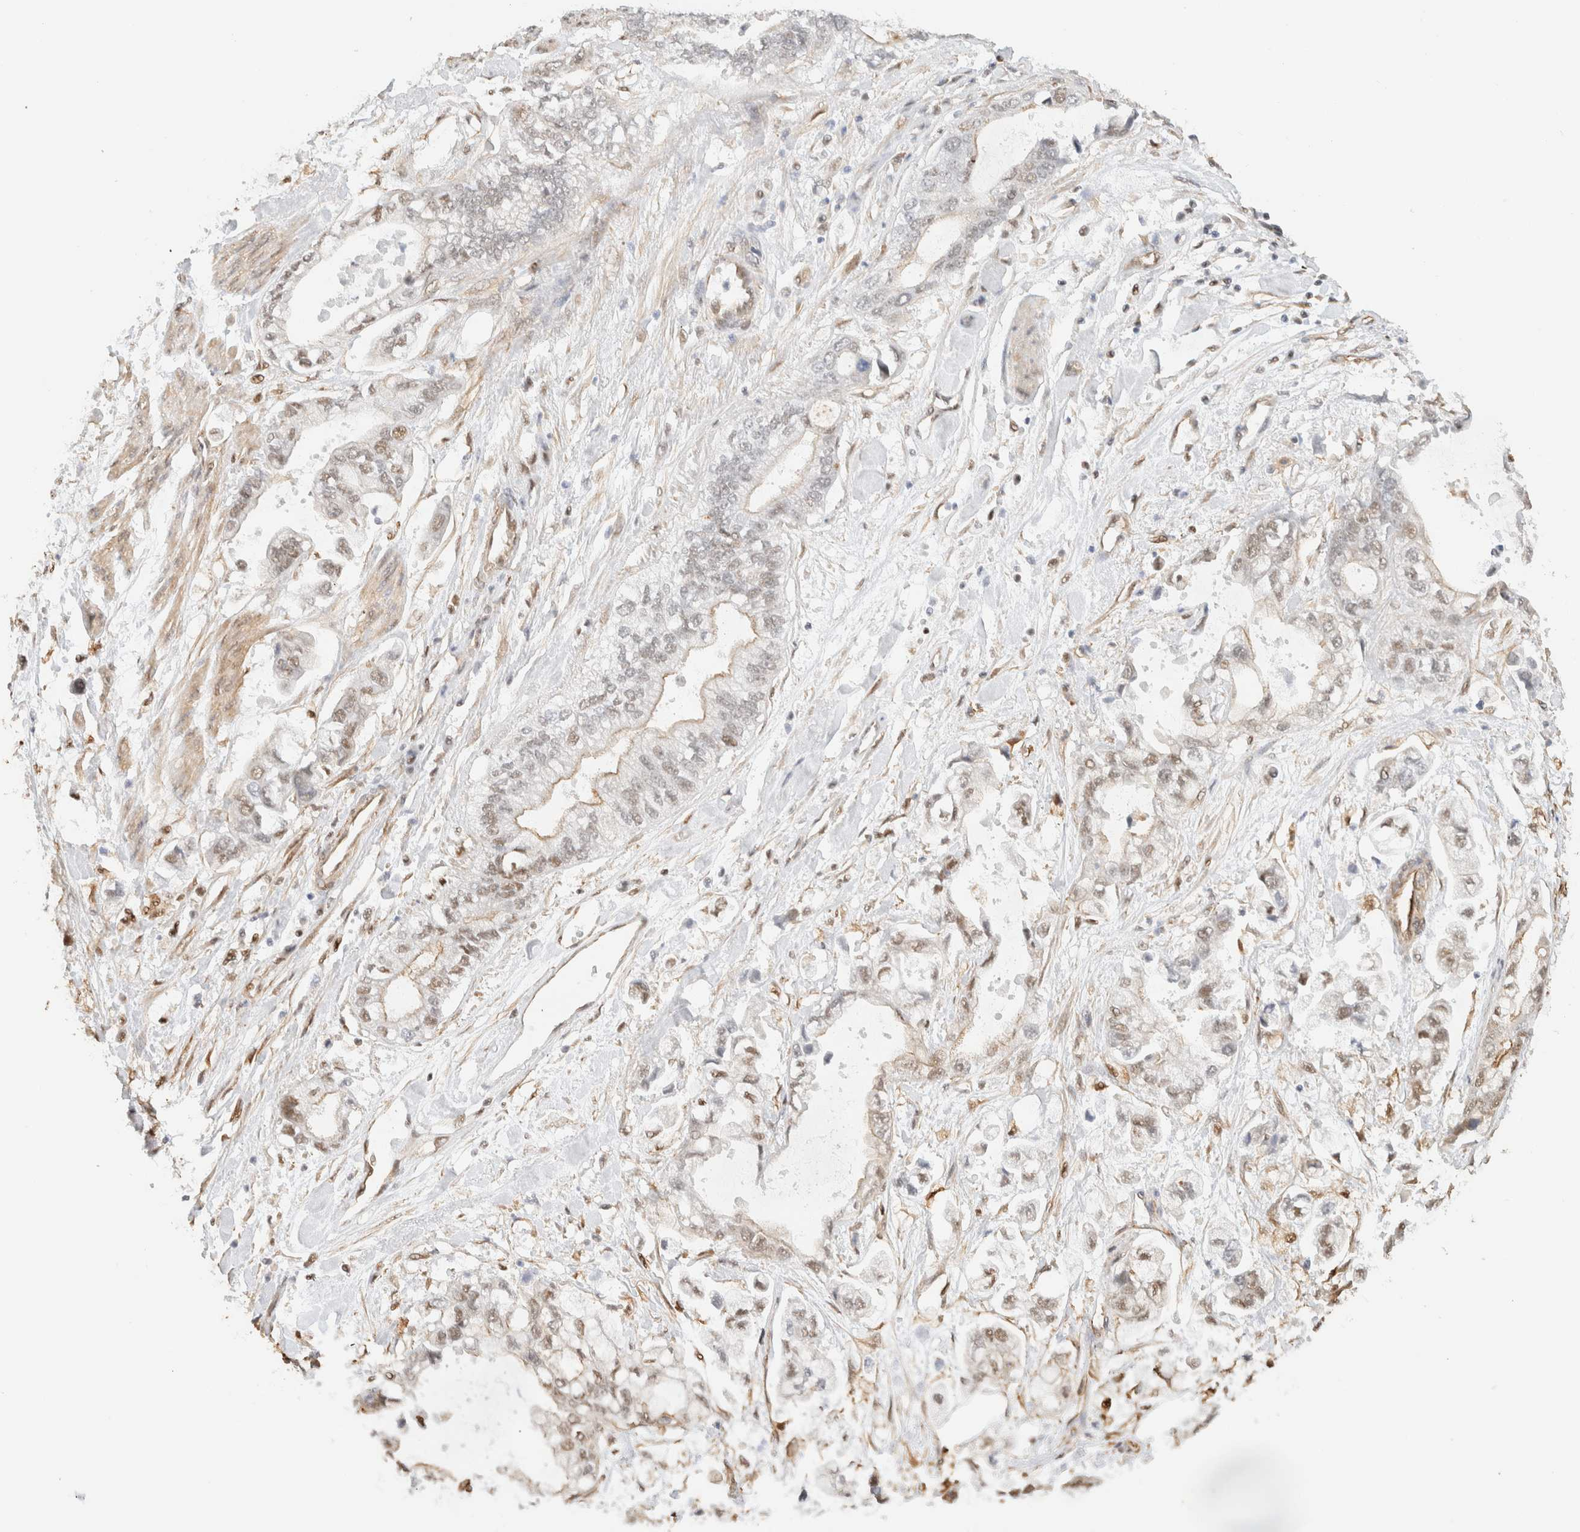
{"staining": {"intensity": "weak", "quantity": "25%-75%", "location": "nuclear"}, "tissue": "stomach cancer", "cell_type": "Tumor cells", "image_type": "cancer", "snomed": [{"axis": "morphology", "description": "Normal tissue, NOS"}, {"axis": "morphology", "description": "Adenocarcinoma, NOS"}, {"axis": "topography", "description": "Stomach"}], "caption": "Protein expression by IHC shows weak nuclear positivity in about 25%-75% of tumor cells in stomach cancer.", "gene": "ARID5A", "patient": {"sex": "male", "age": 62}}